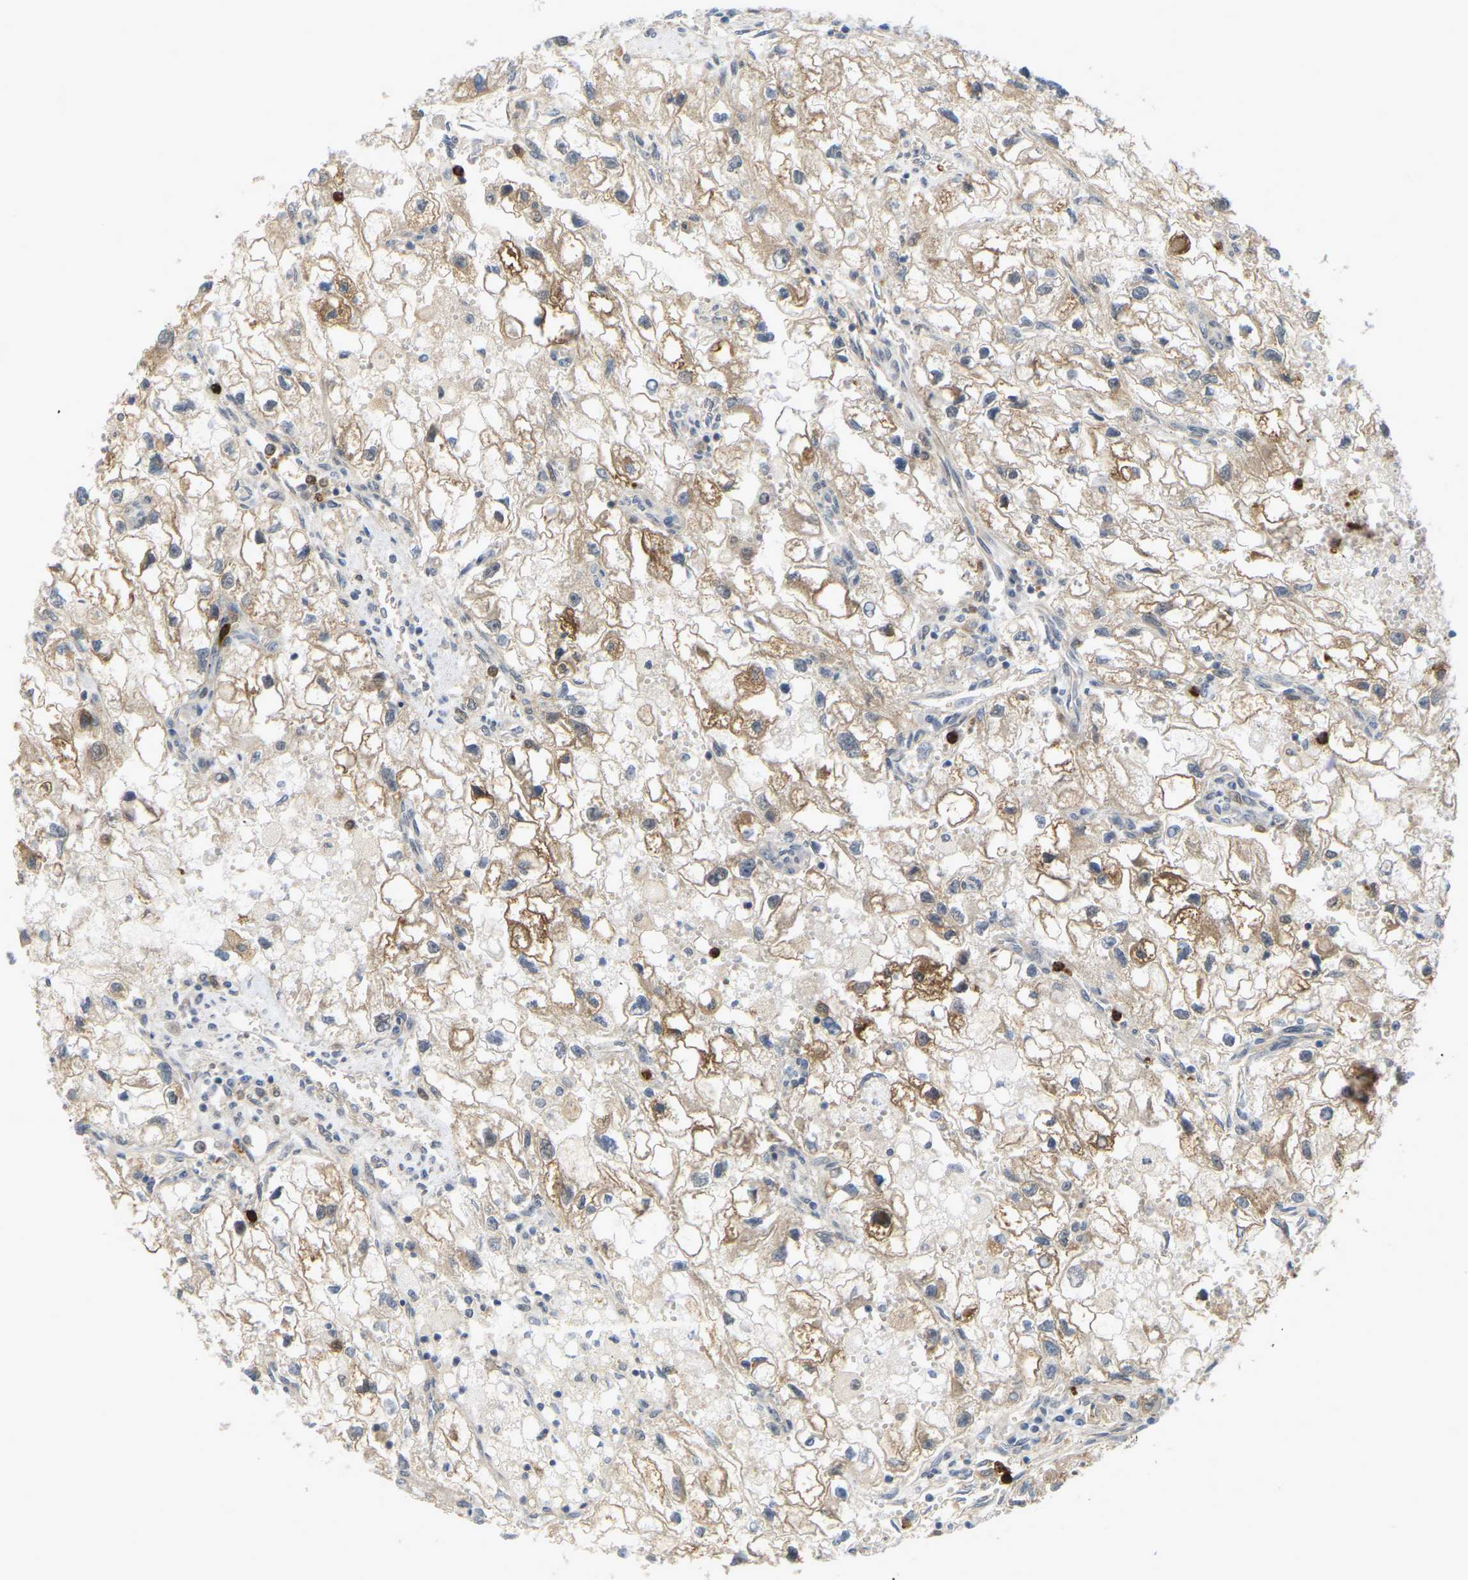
{"staining": {"intensity": "moderate", "quantity": ">75%", "location": "cytoplasmic/membranous"}, "tissue": "renal cancer", "cell_type": "Tumor cells", "image_type": "cancer", "snomed": [{"axis": "morphology", "description": "Adenocarcinoma, NOS"}, {"axis": "topography", "description": "Kidney"}], "caption": "This photomicrograph exhibits immunohistochemistry staining of renal cancer (adenocarcinoma), with medium moderate cytoplasmic/membranous staining in about >75% of tumor cells.", "gene": "SERPINB5", "patient": {"sex": "female", "age": 70}}